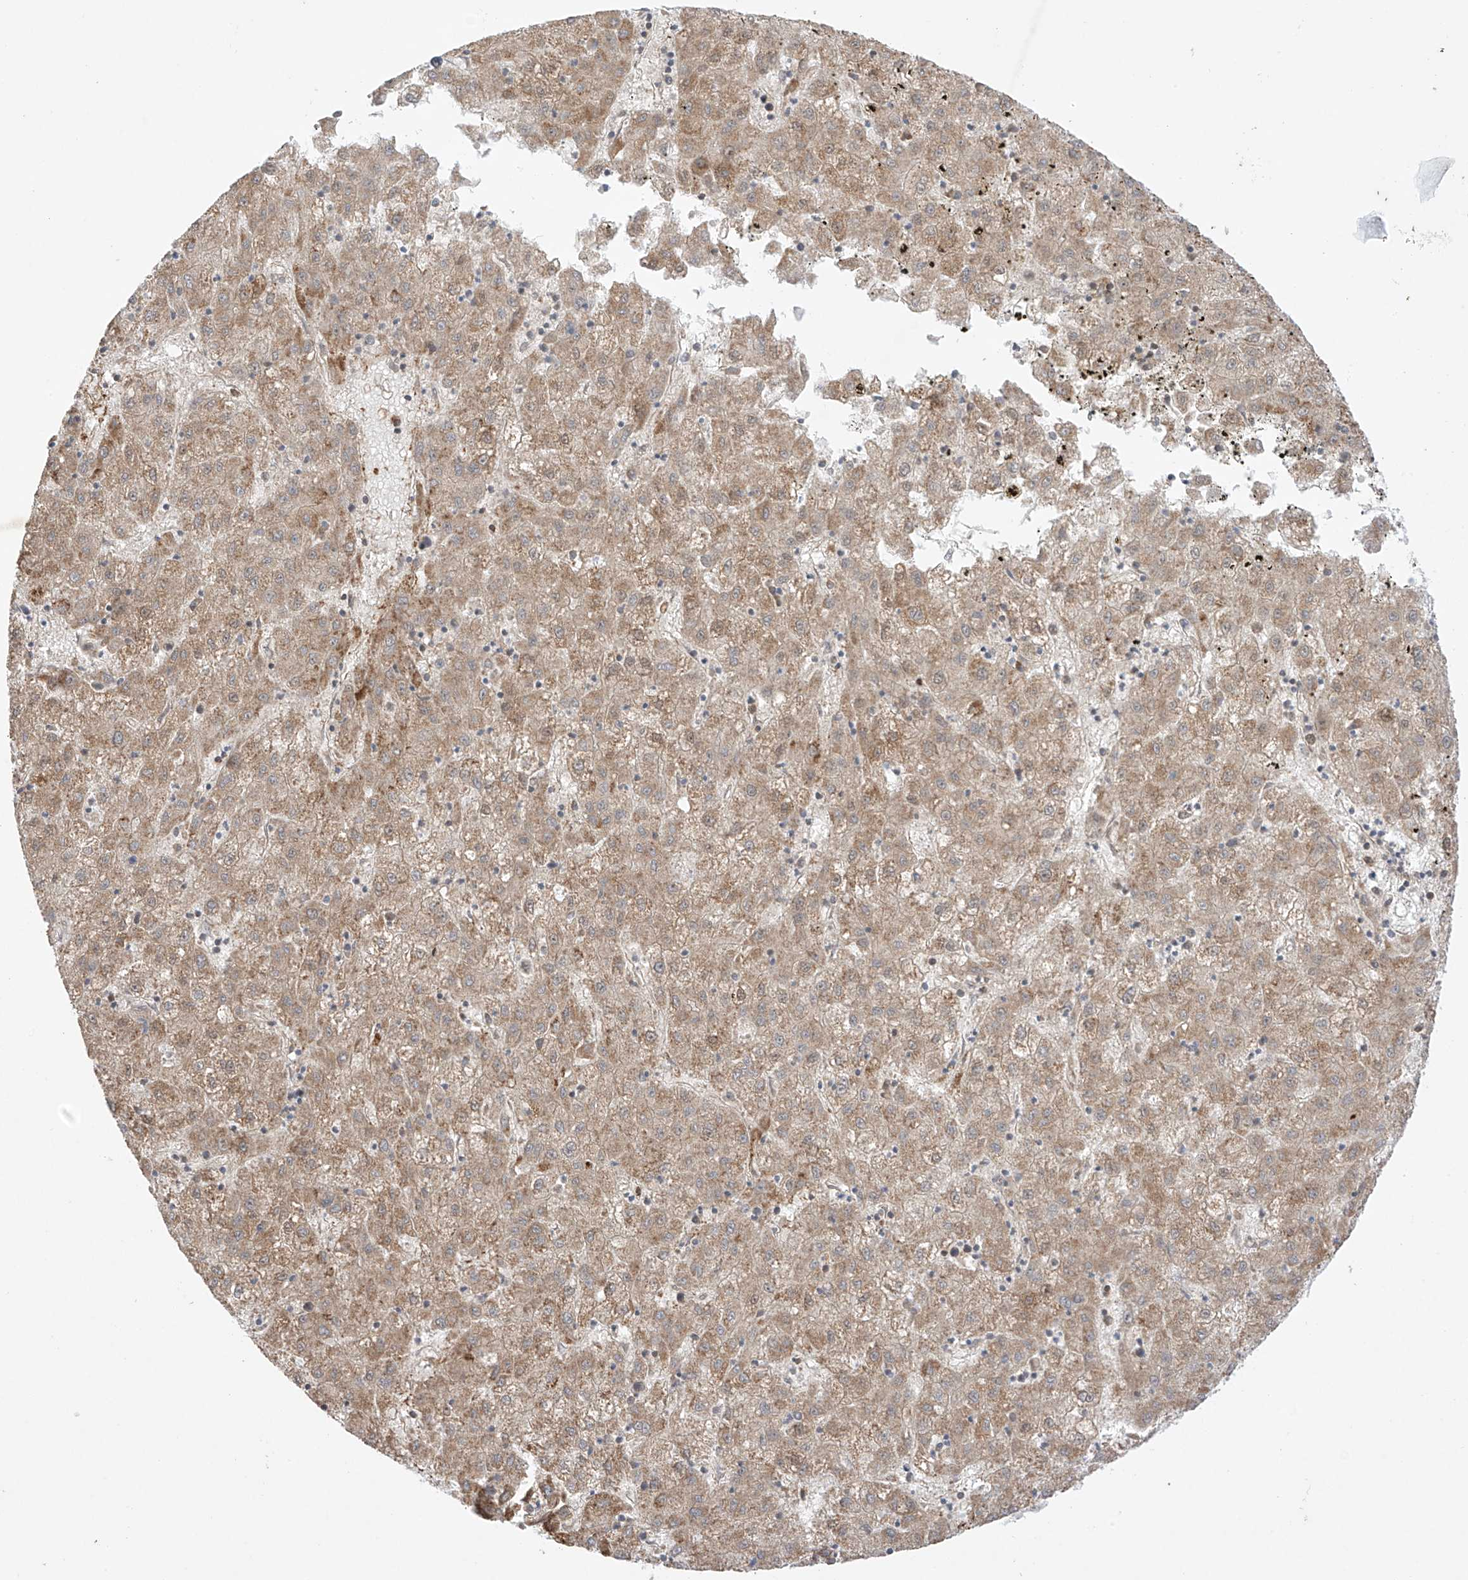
{"staining": {"intensity": "moderate", "quantity": "25%-75%", "location": "cytoplasmic/membranous"}, "tissue": "liver cancer", "cell_type": "Tumor cells", "image_type": "cancer", "snomed": [{"axis": "morphology", "description": "Carcinoma, Hepatocellular, NOS"}, {"axis": "topography", "description": "Liver"}], "caption": "A brown stain labels moderate cytoplasmic/membranous expression of a protein in human liver cancer tumor cells.", "gene": "ABCD1", "patient": {"sex": "male", "age": 72}}